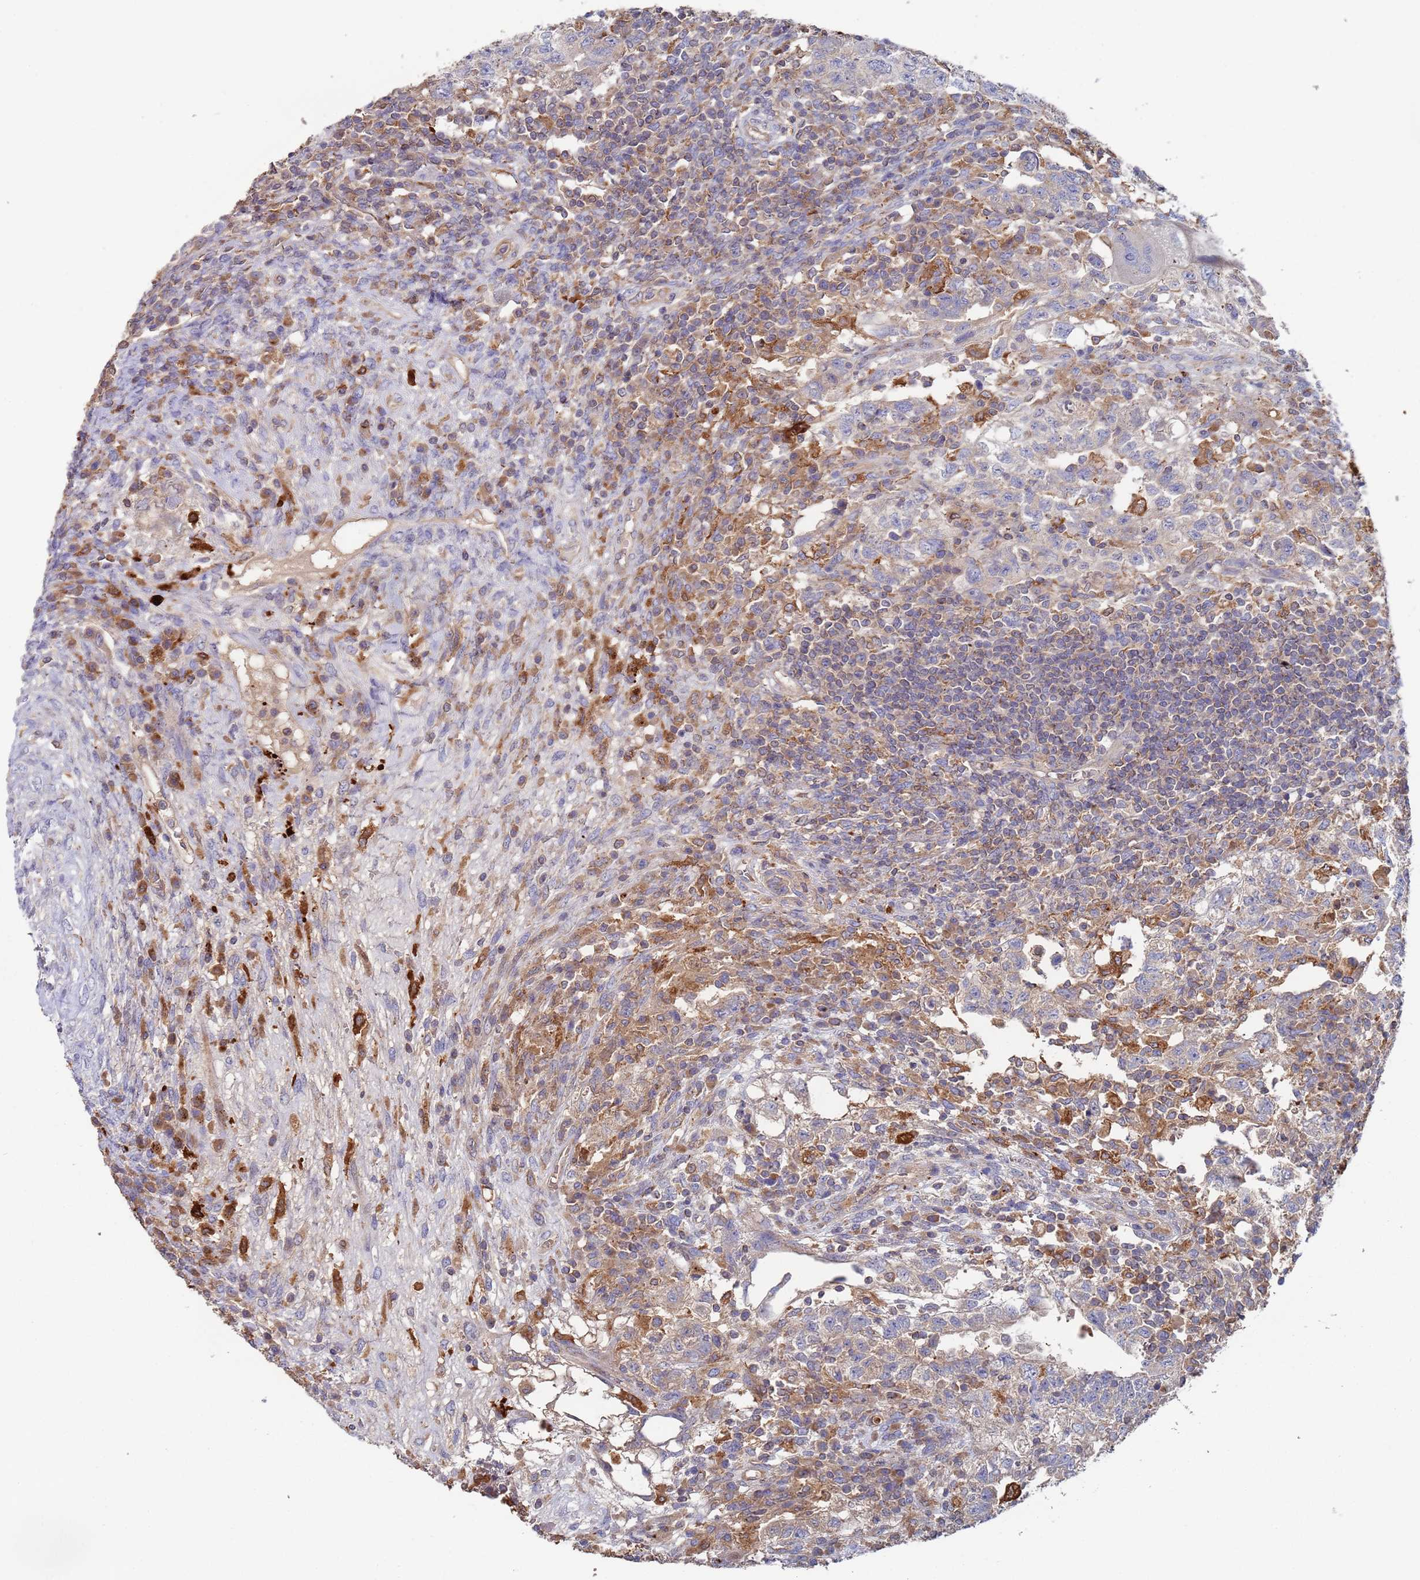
{"staining": {"intensity": "negative", "quantity": "none", "location": "none"}, "tissue": "testis cancer", "cell_type": "Tumor cells", "image_type": "cancer", "snomed": [{"axis": "morphology", "description": "Carcinoma, Embryonal, NOS"}, {"axis": "topography", "description": "Testis"}], "caption": "Protein analysis of testis cancer (embryonal carcinoma) reveals no significant staining in tumor cells.", "gene": "MALRD1", "patient": {"sex": "male", "age": 26}}